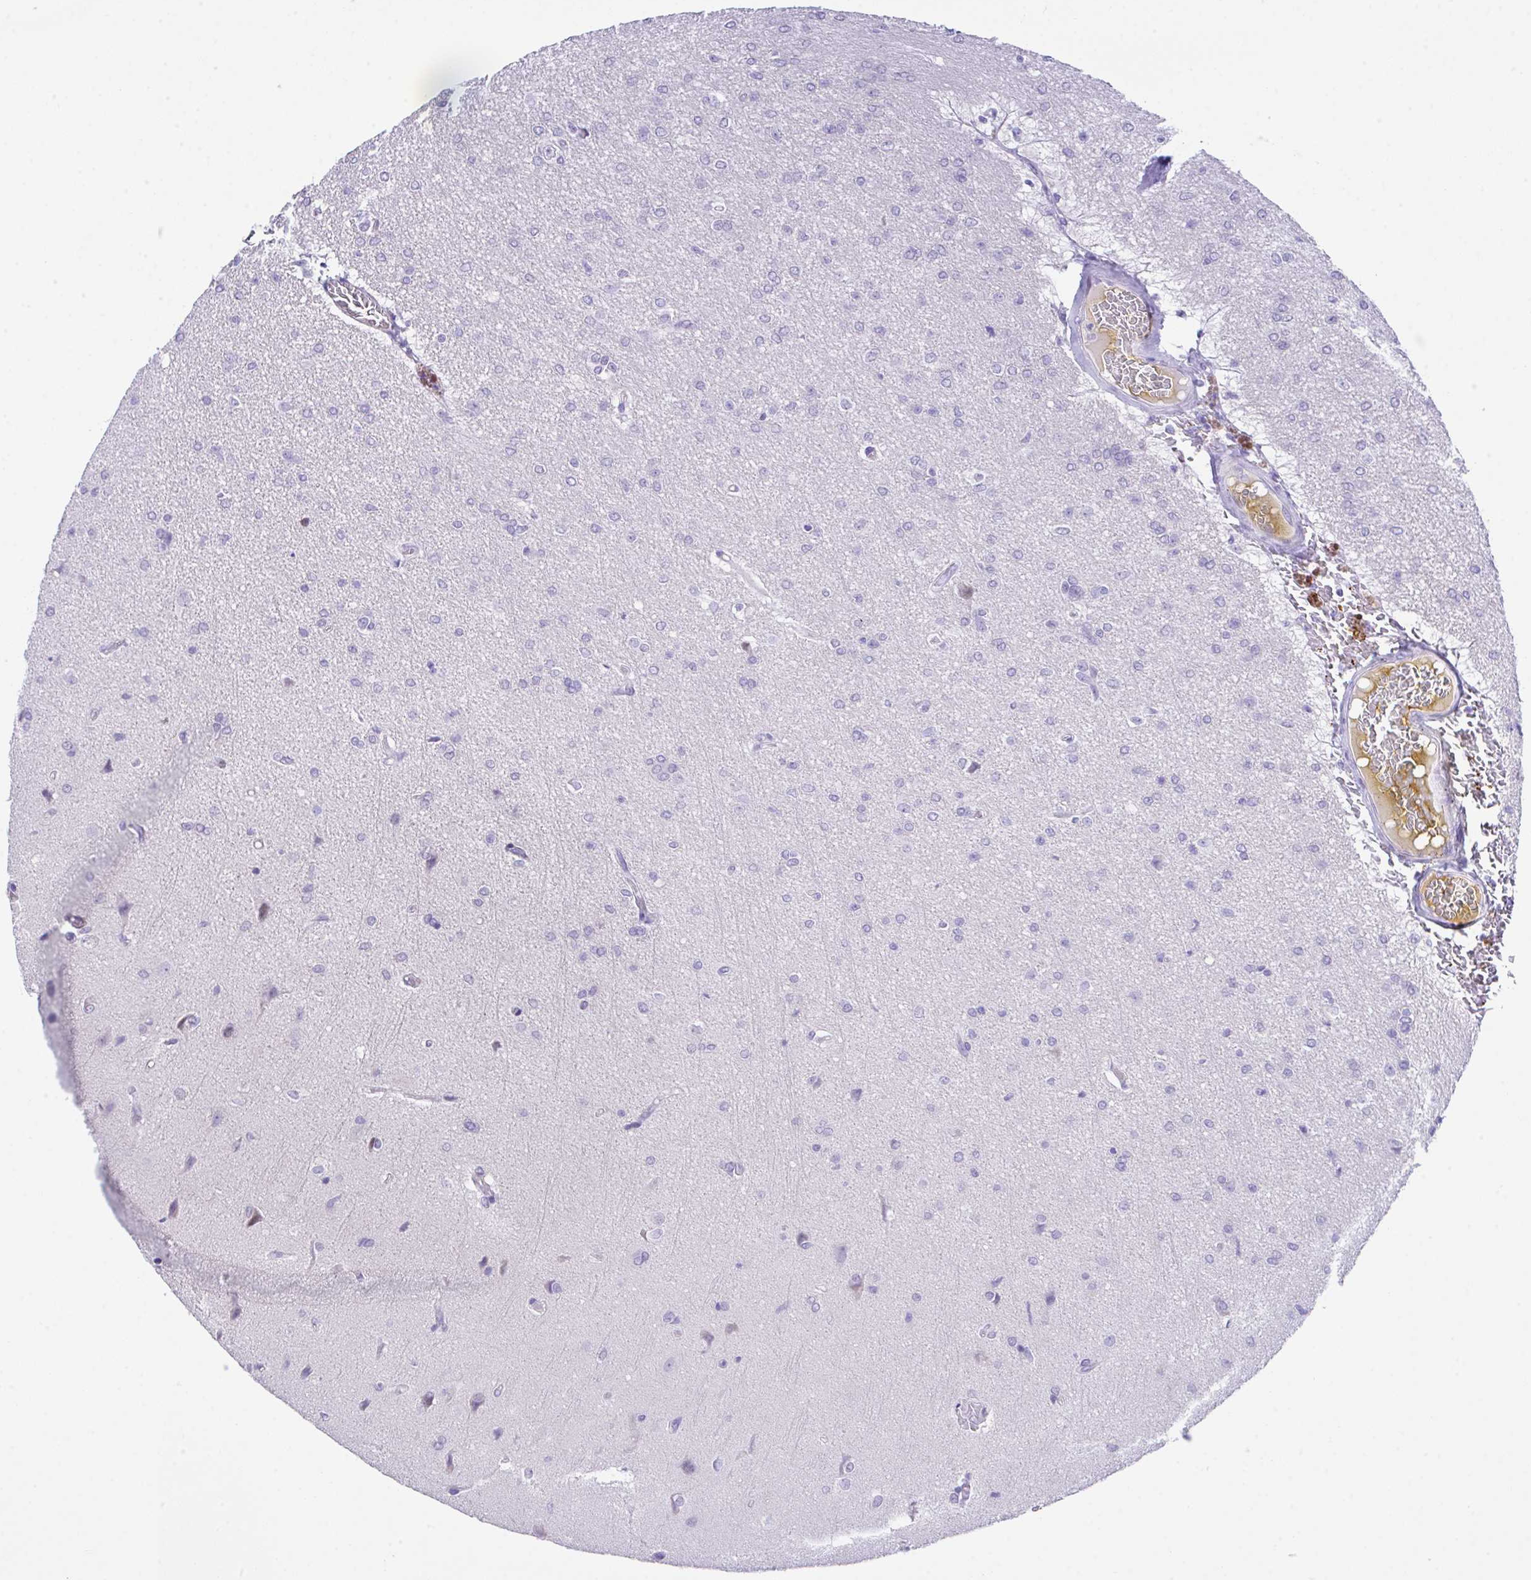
{"staining": {"intensity": "negative", "quantity": "none", "location": "none"}, "tissue": "glioma", "cell_type": "Tumor cells", "image_type": "cancer", "snomed": [{"axis": "morphology", "description": "Glioma, malignant, Low grade"}, {"axis": "topography", "description": "Brain"}], "caption": "High power microscopy image of an immunohistochemistry photomicrograph of glioma, revealing no significant positivity in tumor cells.", "gene": "HOXB4", "patient": {"sex": "male", "age": 26}}